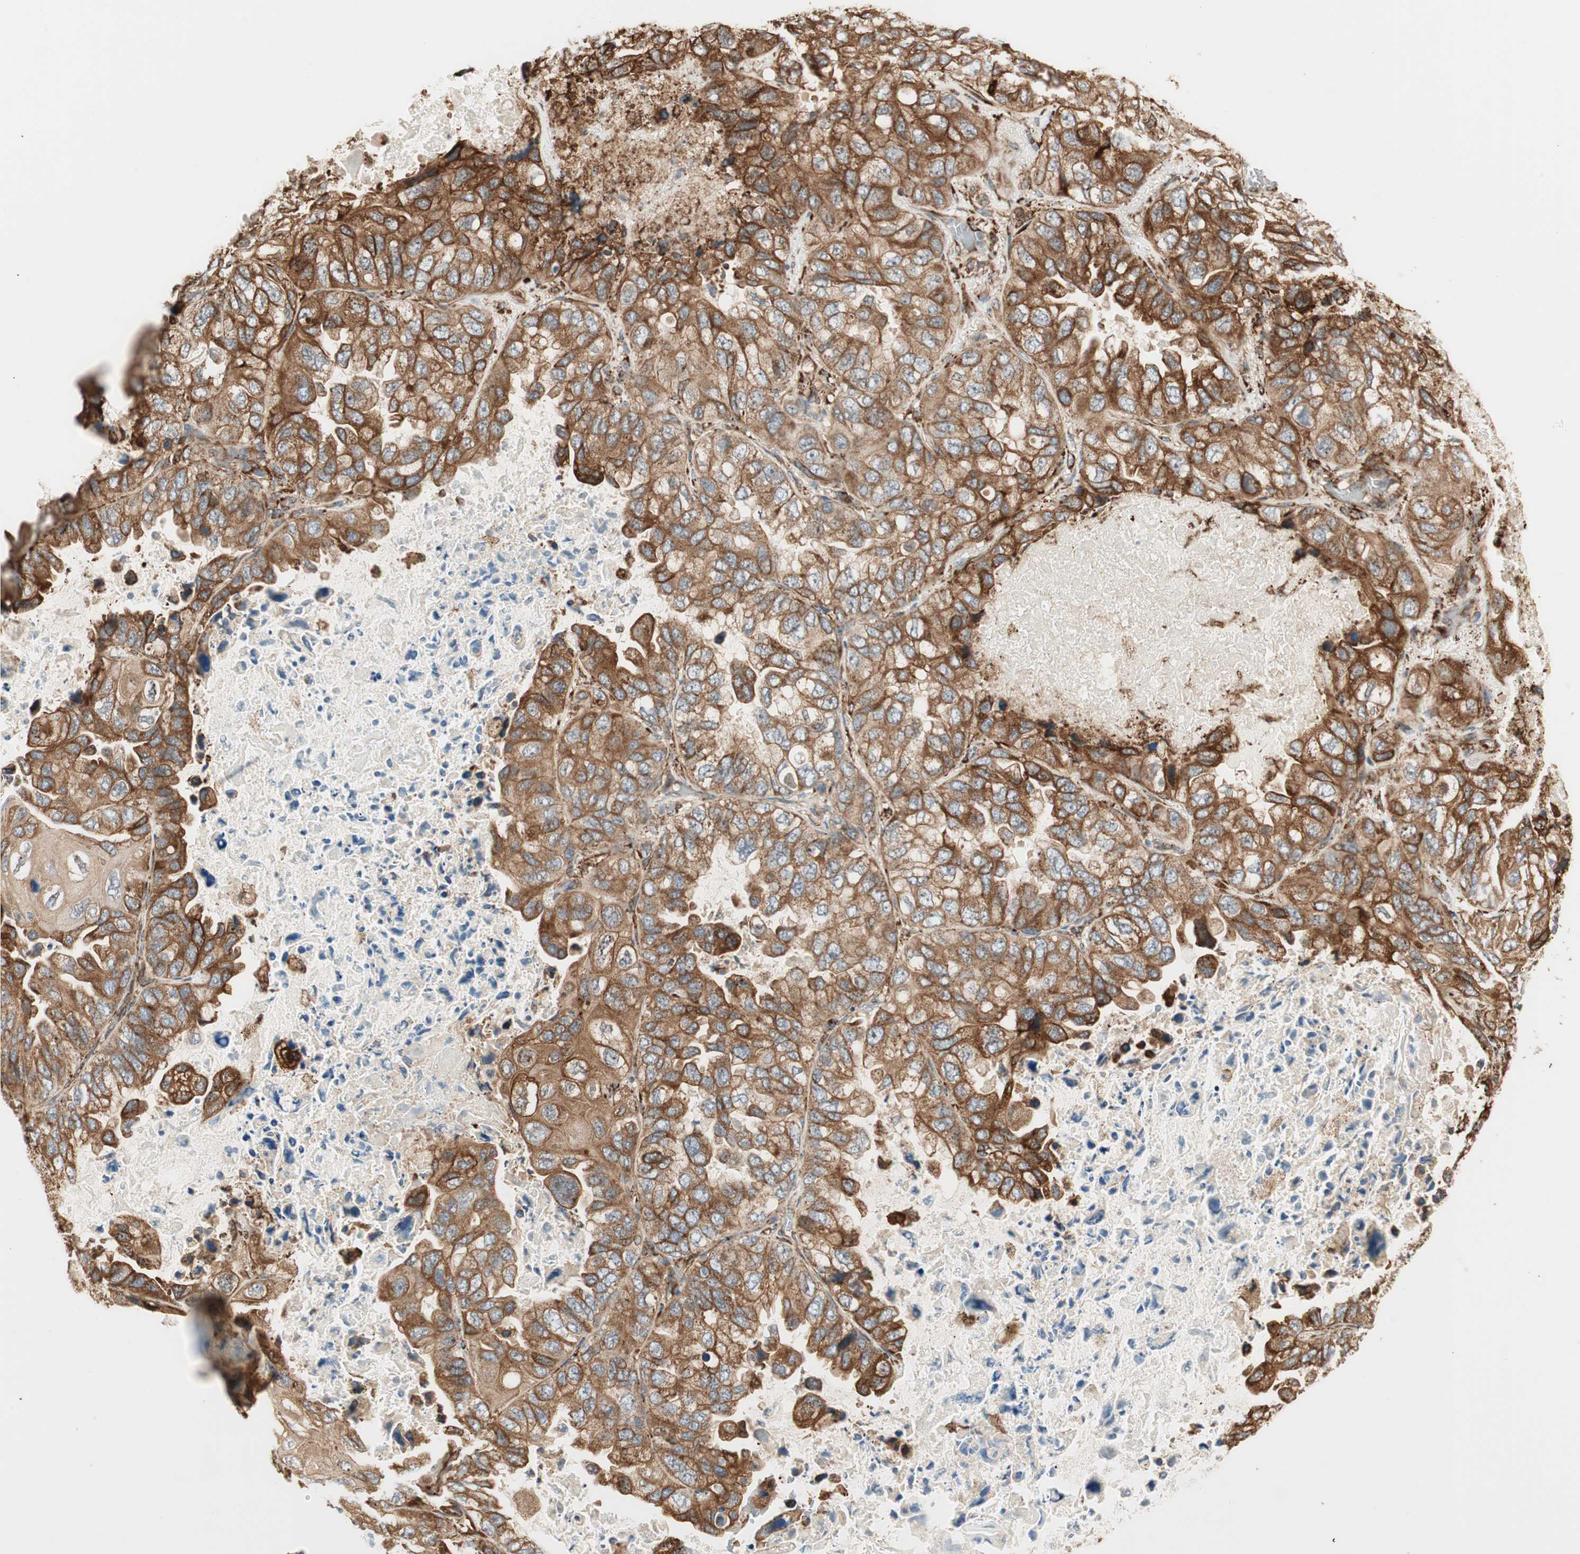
{"staining": {"intensity": "strong", "quantity": ">75%", "location": "cytoplasmic/membranous"}, "tissue": "lung cancer", "cell_type": "Tumor cells", "image_type": "cancer", "snomed": [{"axis": "morphology", "description": "Squamous cell carcinoma, NOS"}, {"axis": "topography", "description": "Lung"}], "caption": "Immunohistochemistry (IHC) (DAB) staining of lung squamous cell carcinoma displays strong cytoplasmic/membranous protein positivity in approximately >75% of tumor cells.", "gene": "P4HA1", "patient": {"sex": "female", "age": 73}}